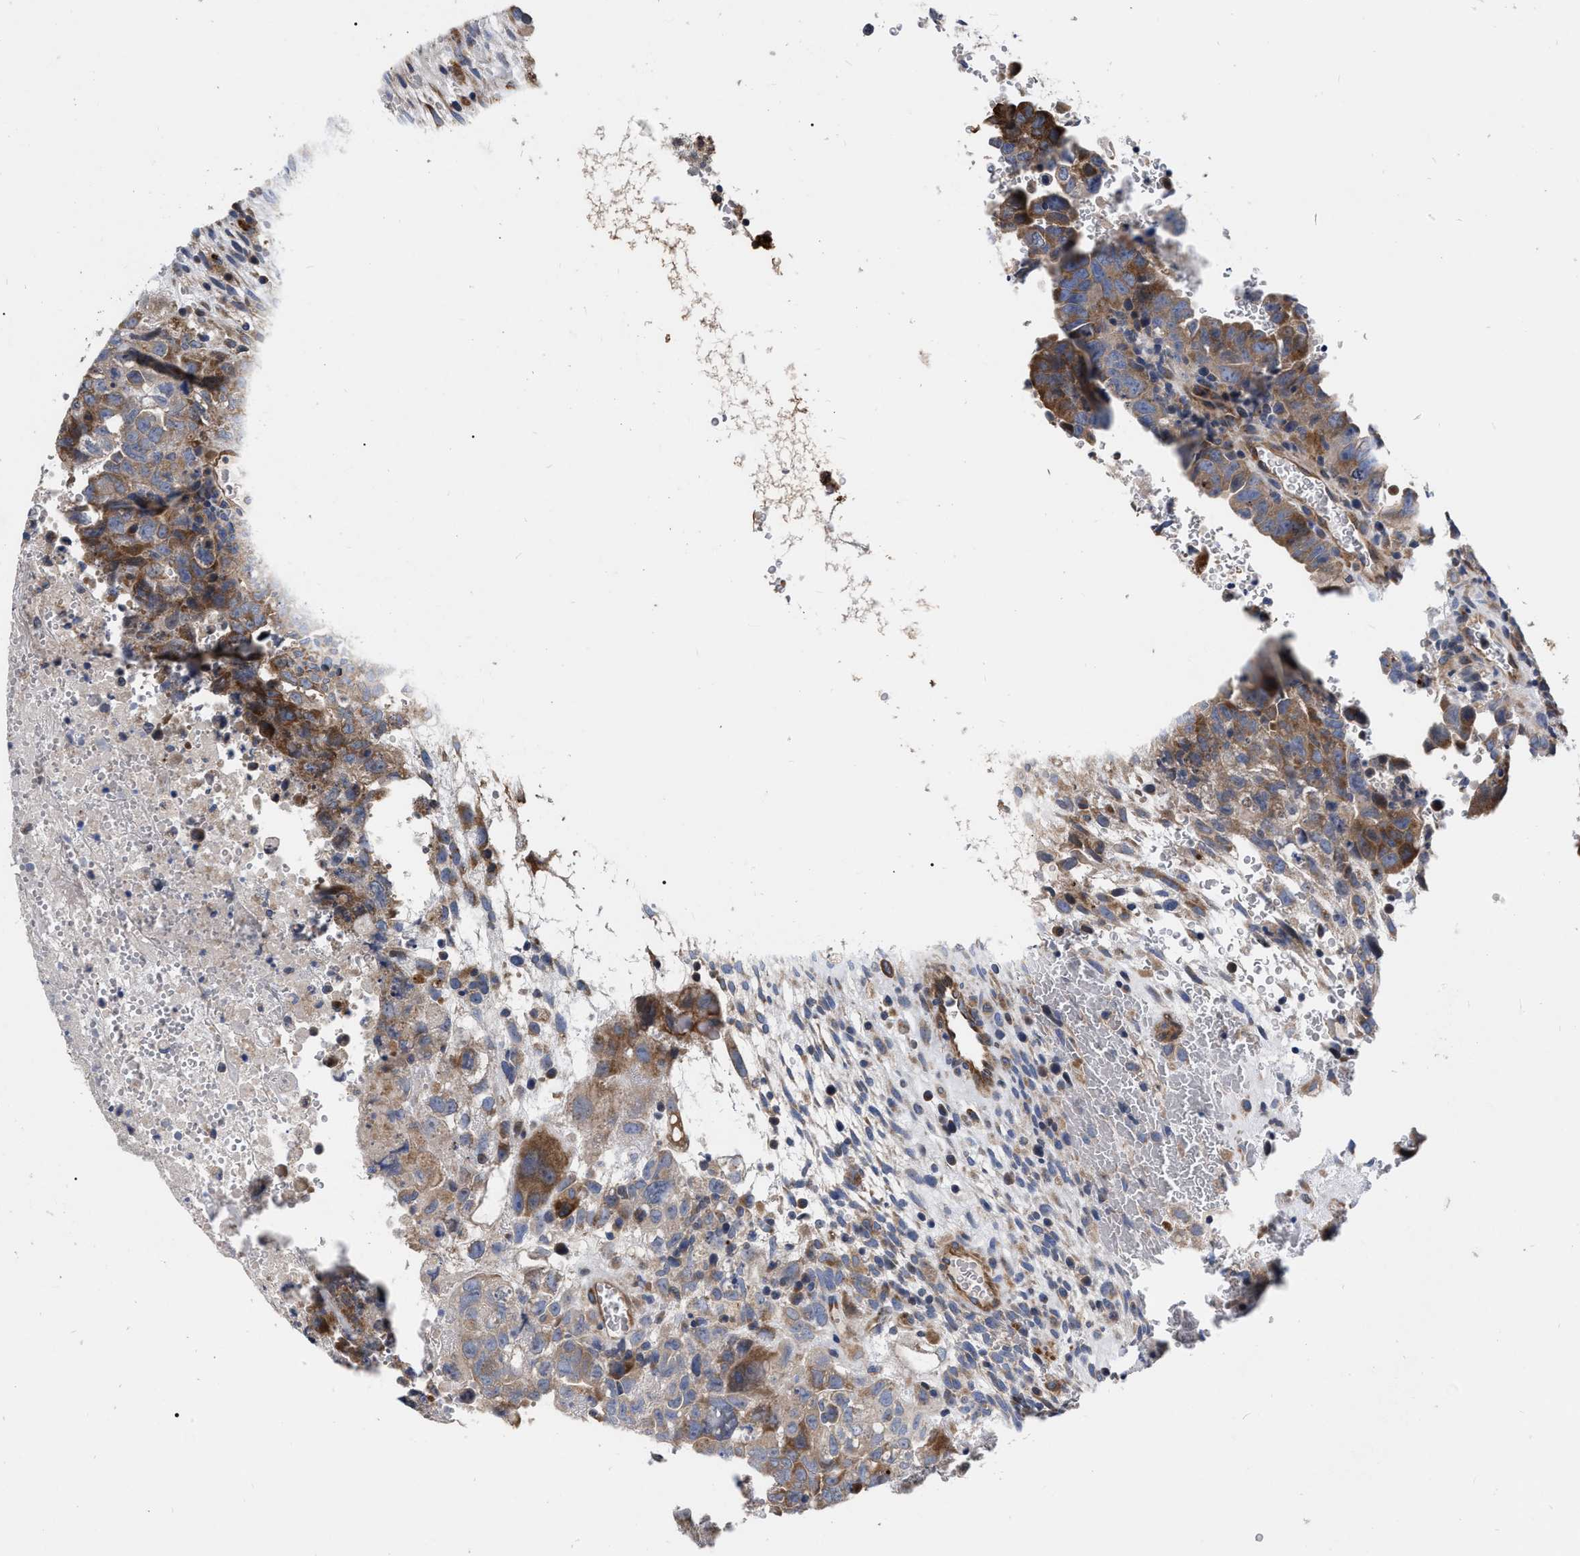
{"staining": {"intensity": "moderate", "quantity": ">75%", "location": "cytoplasmic/membranous"}, "tissue": "testis cancer", "cell_type": "Tumor cells", "image_type": "cancer", "snomed": [{"axis": "morphology", "description": "Carcinoma, Embryonal, NOS"}, {"axis": "topography", "description": "Testis"}], "caption": "Protein staining demonstrates moderate cytoplasmic/membranous expression in about >75% of tumor cells in testis embryonal carcinoma.", "gene": "MLST8", "patient": {"sex": "male", "age": 28}}